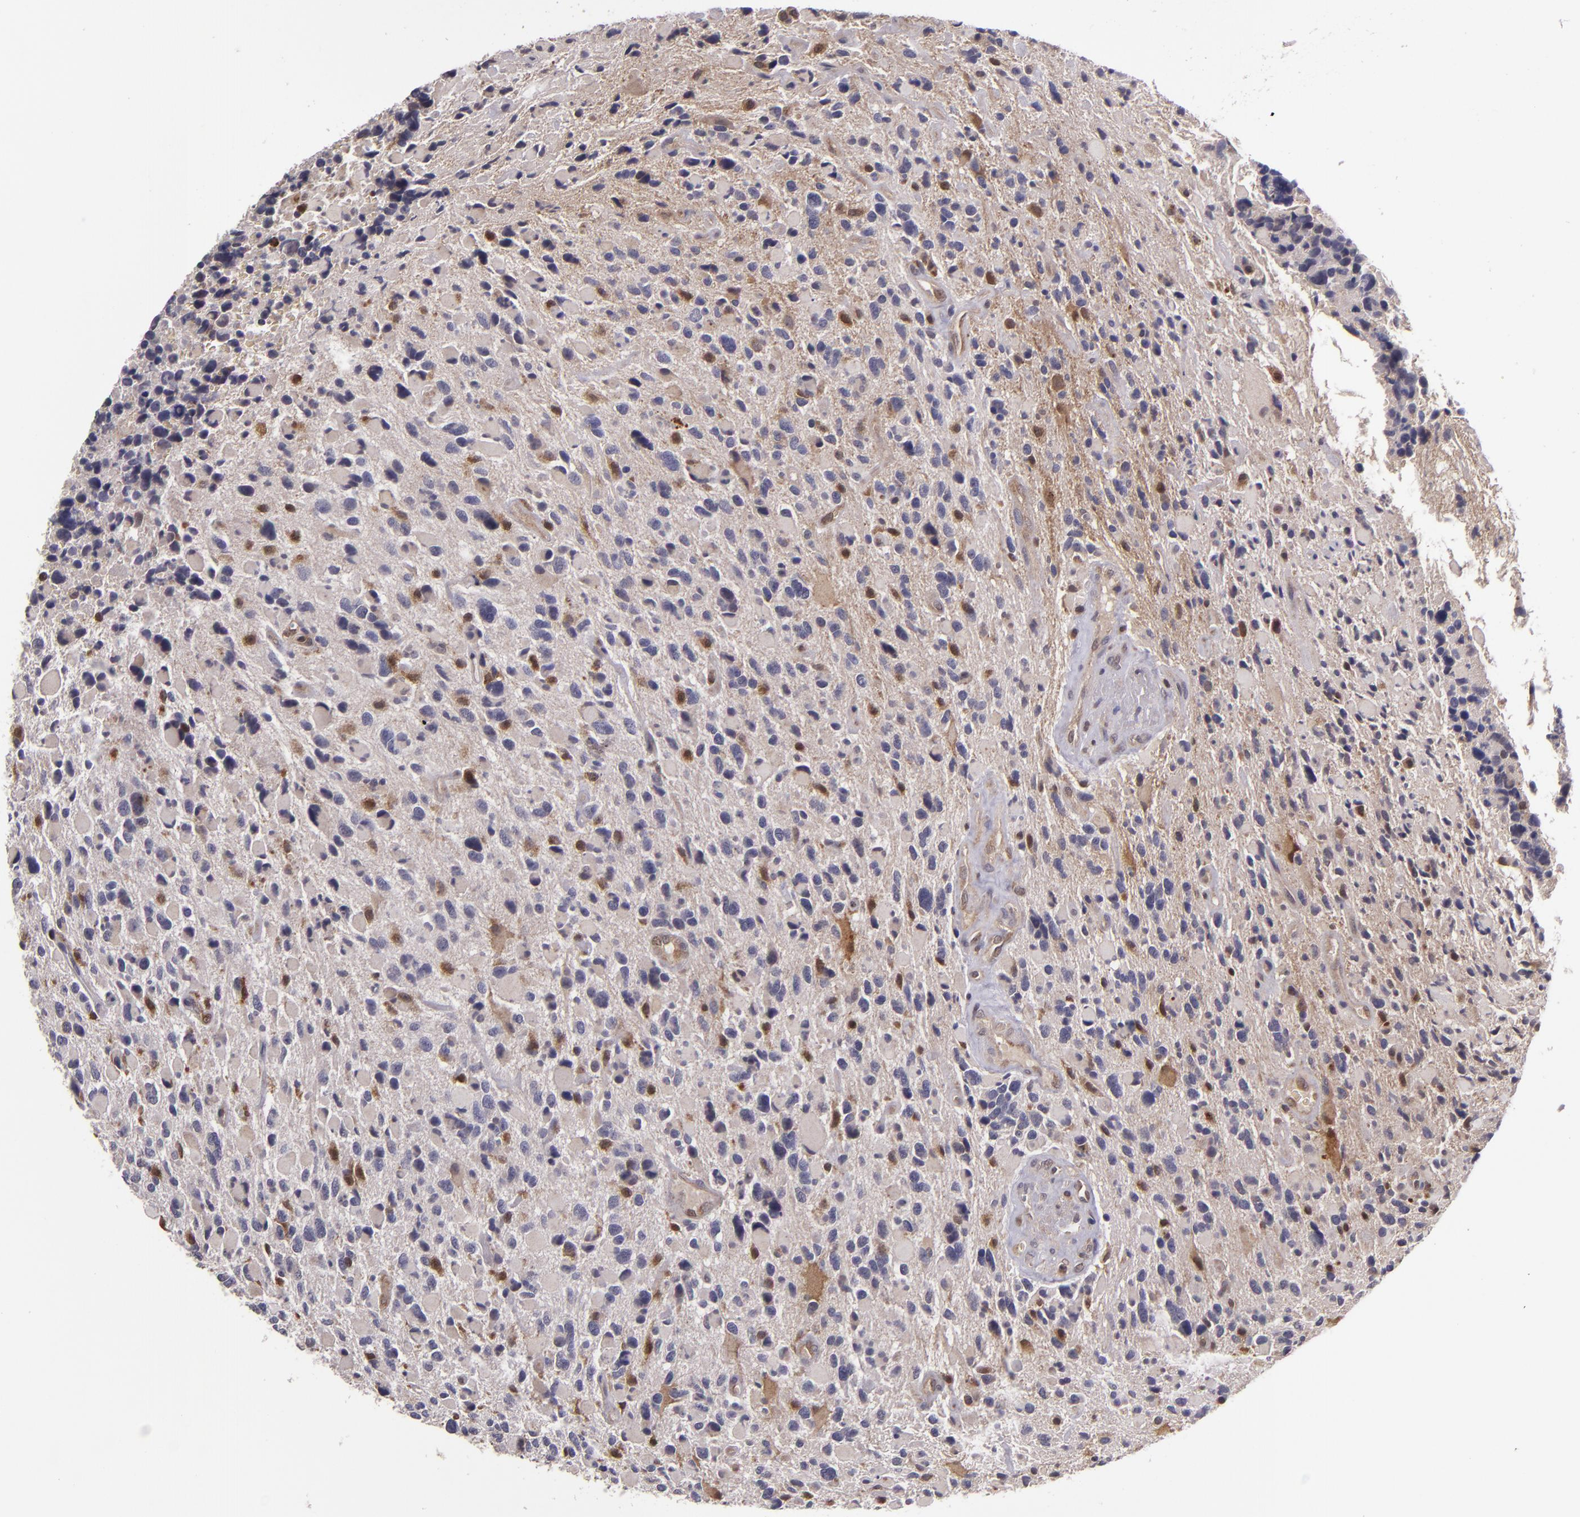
{"staining": {"intensity": "negative", "quantity": "none", "location": "none"}, "tissue": "glioma", "cell_type": "Tumor cells", "image_type": "cancer", "snomed": [{"axis": "morphology", "description": "Glioma, malignant, High grade"}, {"axis": "topography", "description": "Brain"}], "caption": "The immunohistochemistry micrograph has no significant staining in tumor cells of high-grade glioma (malignant) tissue.", "gene": "FHIT", "patient": {"sex": "female", "age": 37}}